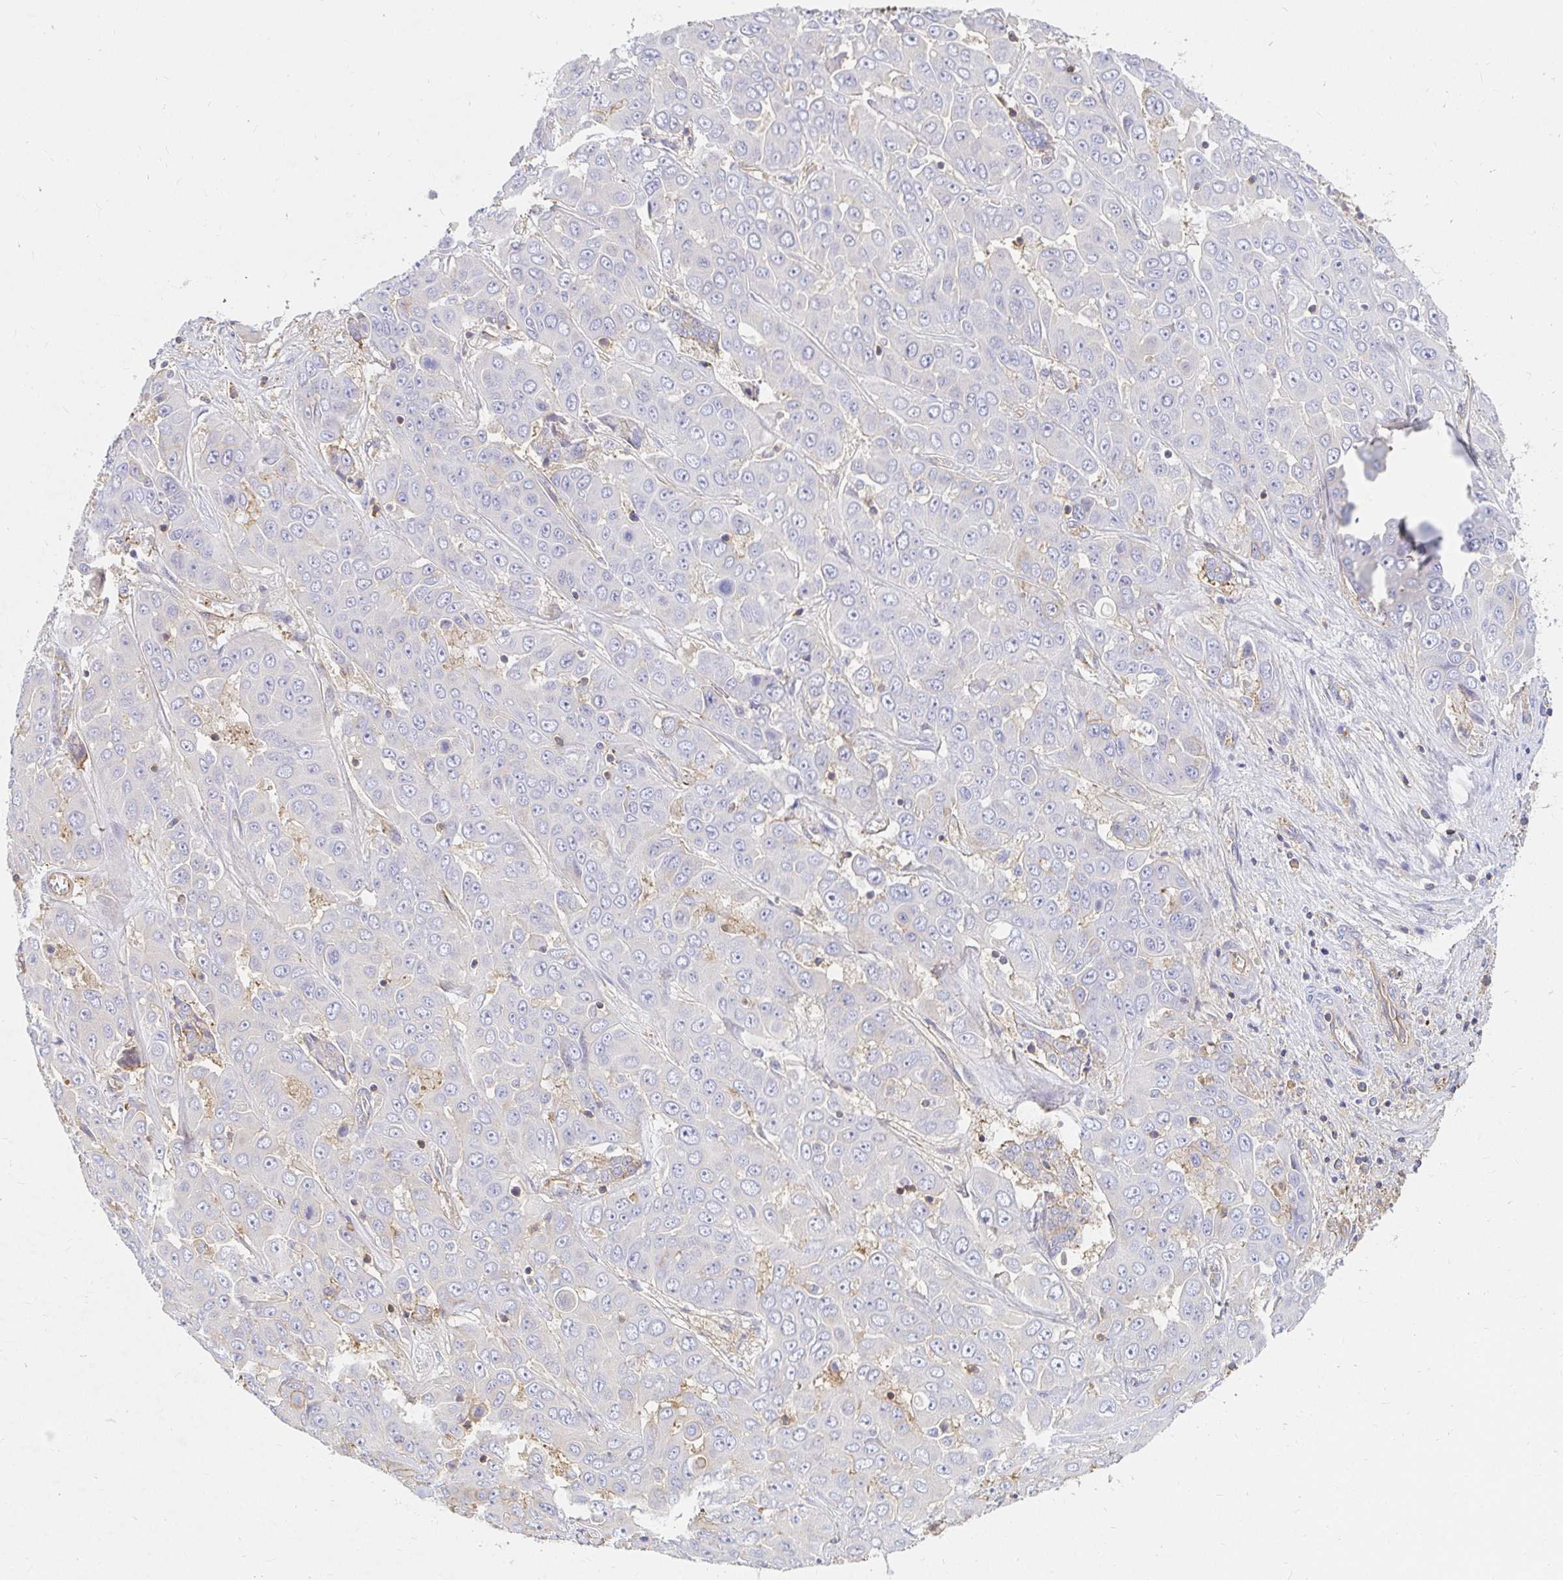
{"staining": {"intensity": "negative", "quantity": "none", "location": "none"}, "tissue": "liver cancer", "cell_type": "Tumor cells", "image_type": "cancer", "snomed": [{"axis": "morphology", "description": "Cholangiocarcinoma"}, {"axis": "topography", "description": "Liver"}], "caption": "There is no significant expression in tumor cells of liver cancer (cholangiocarcinoma). (Brightfield microscopy of DAB (3,3'-diaminobenzidine) immunohistochemistry at high magnification).", "gene": "TSPAN19", "patient": {"sex": "female", "age": 52}}